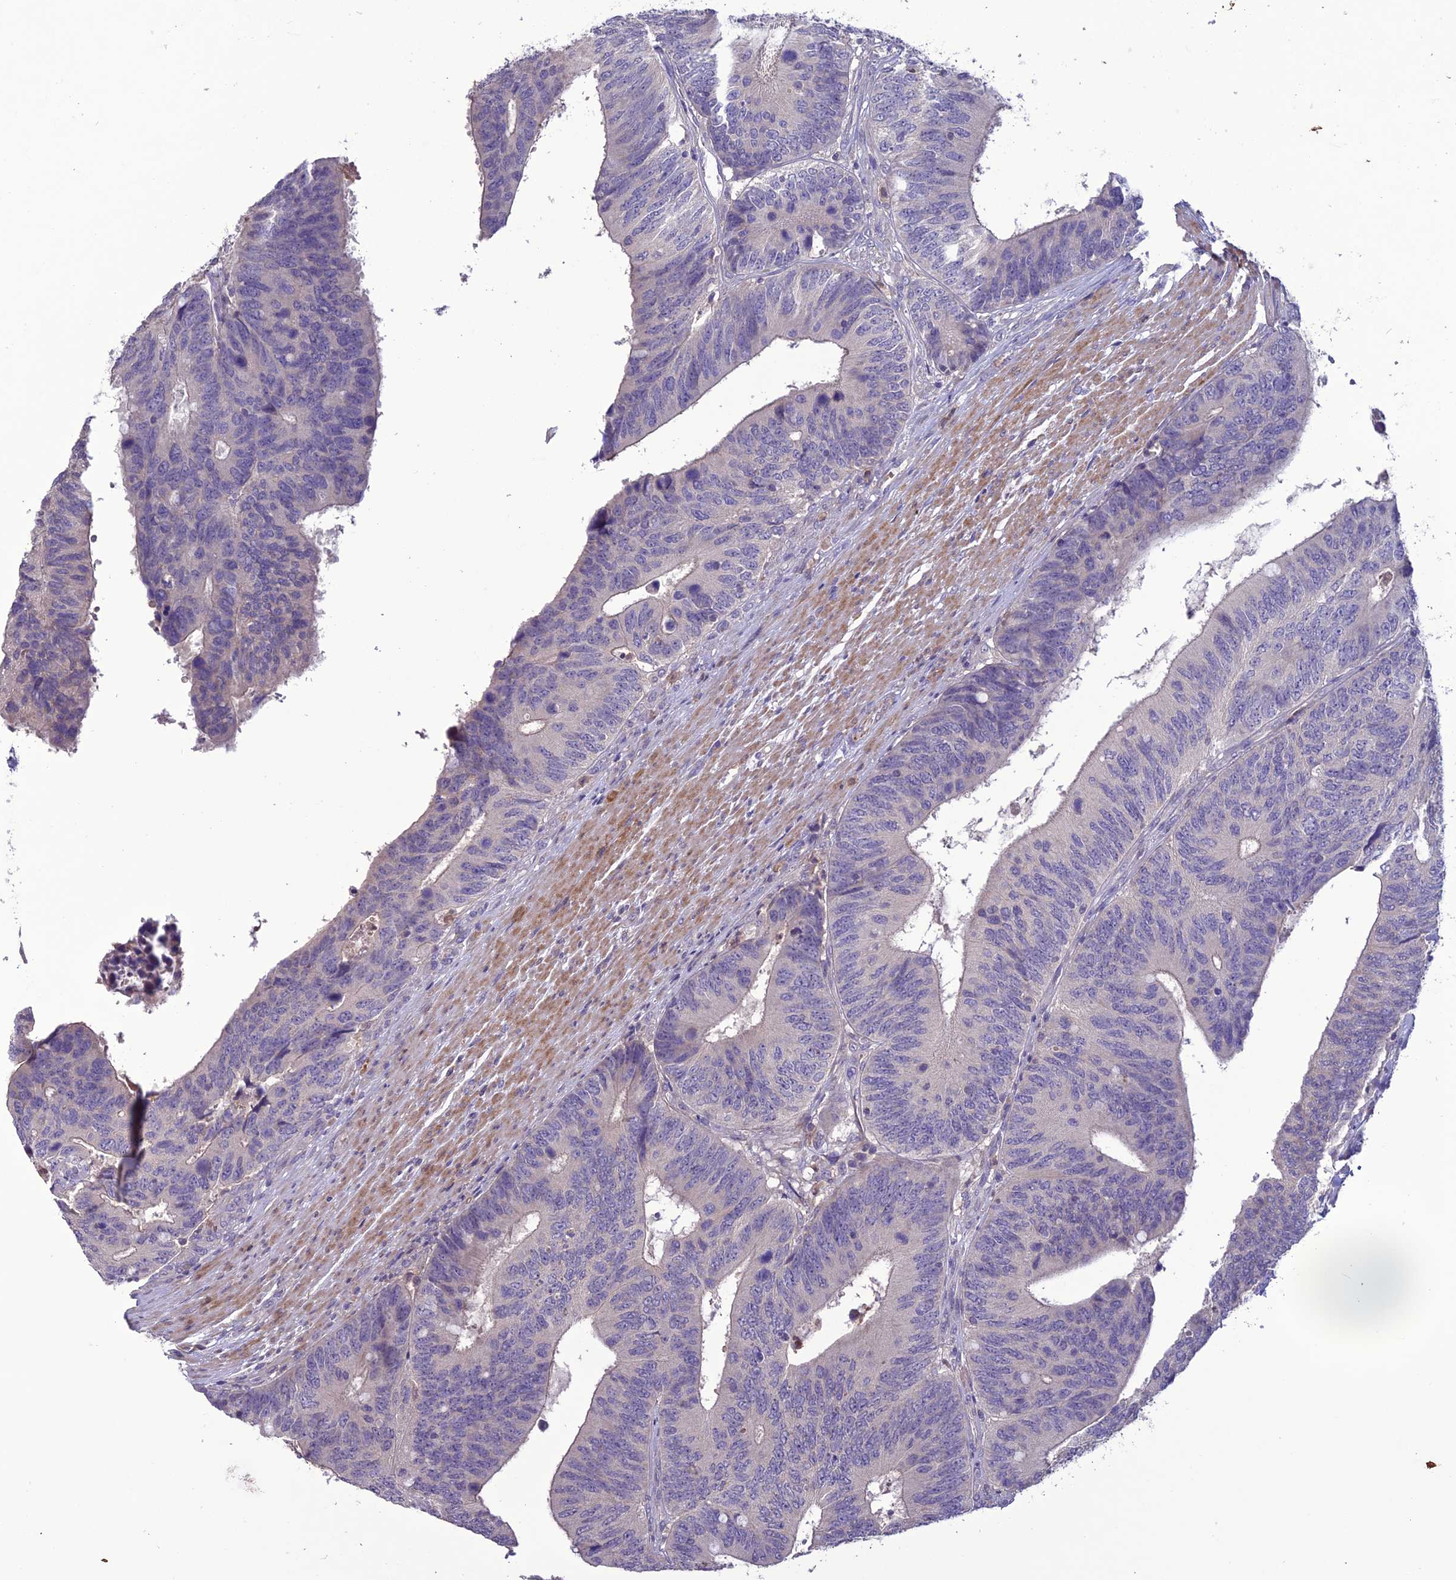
{"staining": {"intensity": "negative", "quantity": "none", "location": "none"}, "tissue": "colorectal cancer", "cell_type": "Tumor cells", "image_type": "cancer", "snomed": [{"axis": "morphology", "description": "Adenocarcinoma, NOS"}, {"axis": "topography", "description": "Colon"}], "caption": "Immunohistochemistry (IHC) micrograph of colorectal adenocarcinoma stained for a protein (brown), which displays no positivity in tumor cells.", "gene": "C2orf76", "patient": {"sex": "male", "age": 87}}